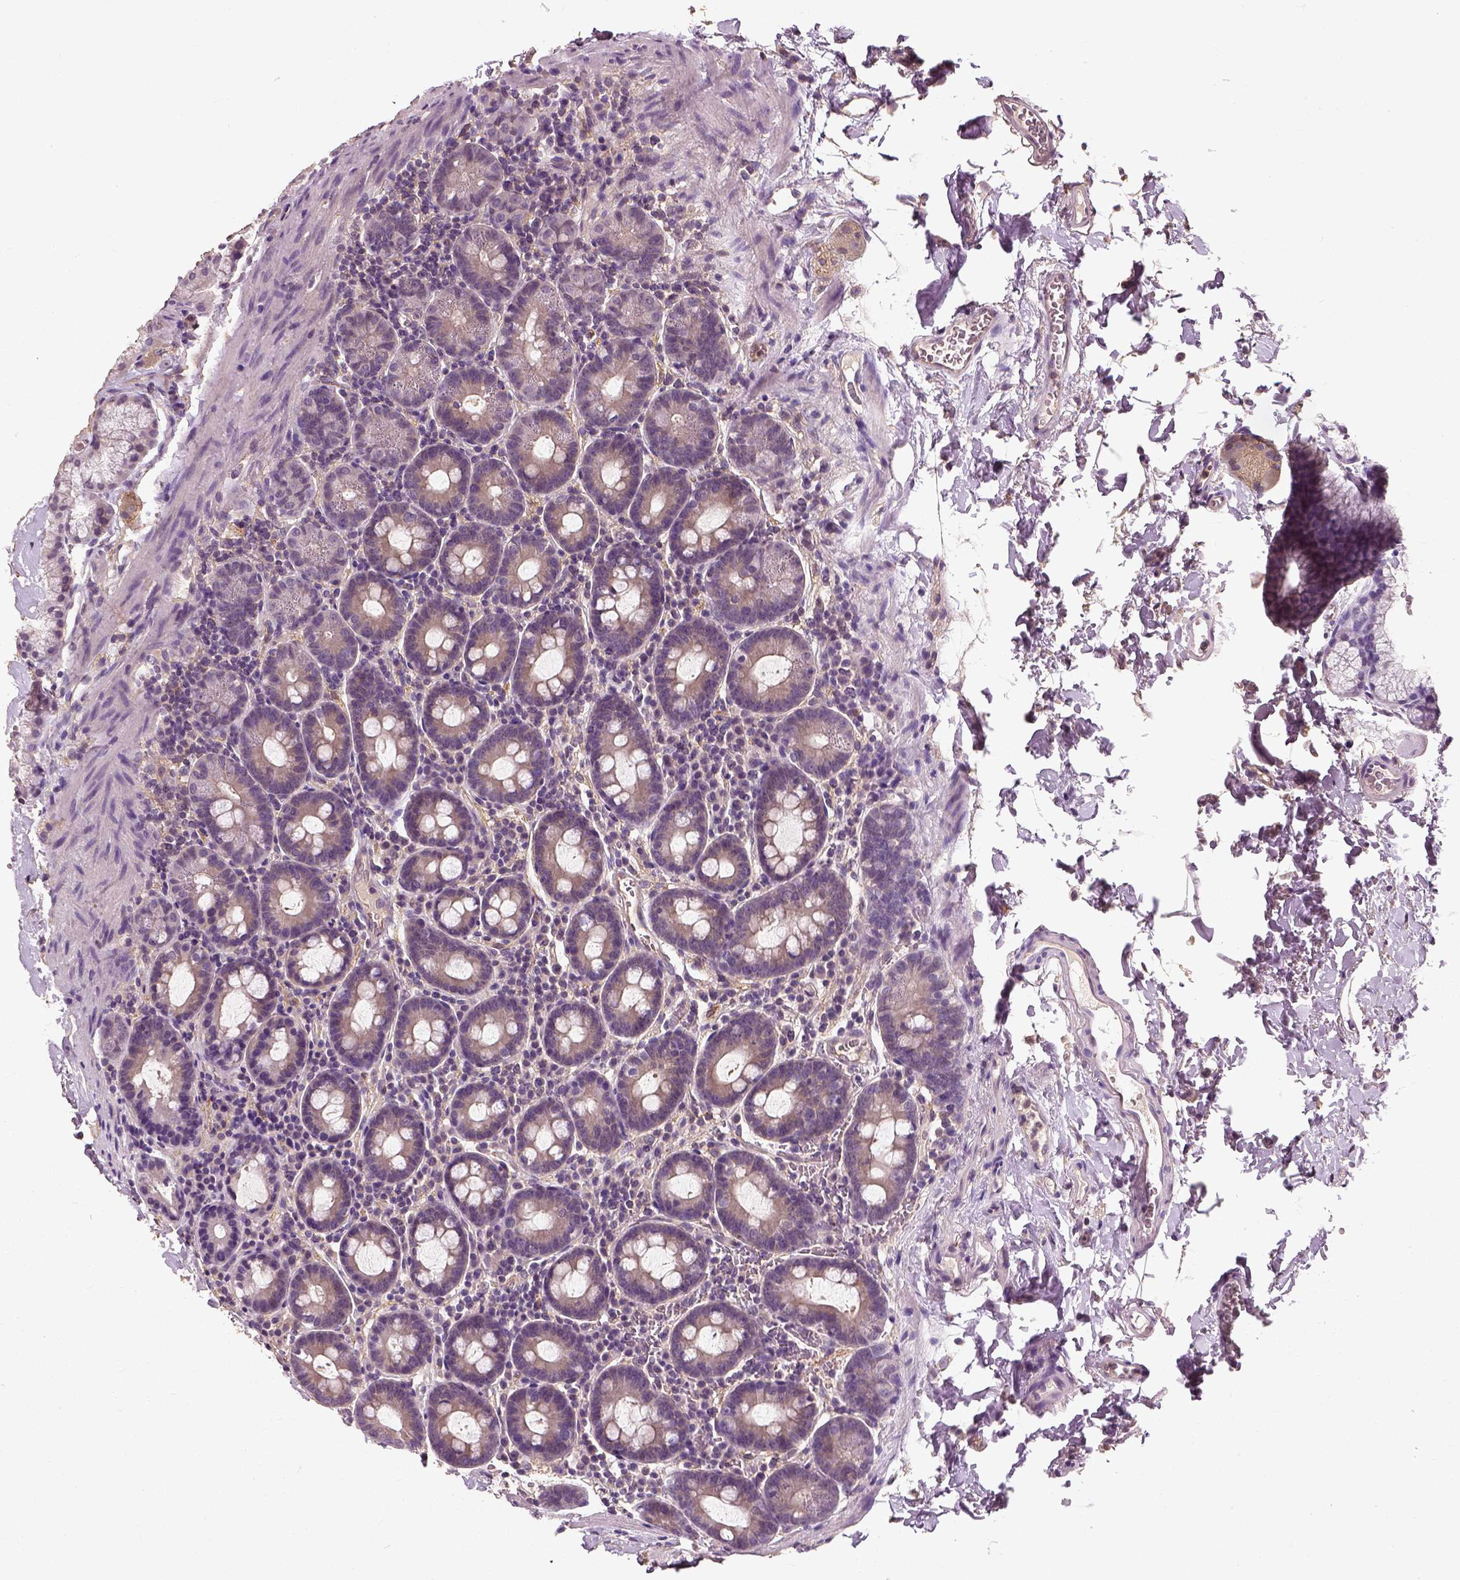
{"staining": {"intensity": "negative", "quantity": "none", "location": "none"}, "tissue": "duodenum", "cell_type": "Glandular cells", "image_type": "normal", "snomed": [{"axis": "morphology", "description": "Normal tissue, NOS"}, {"axis": "topography", "description": "Duodenum"}], "caption": "A high-resolution photomicrograph shows immunohistochemistry staining of normal duodenum, which shows no significant expression in glandular cells. (DAB immunohistochemistry with hematoxylin counter stain).", "gene": "PEA15", "patient": {"sex": "male", "age": 59}}